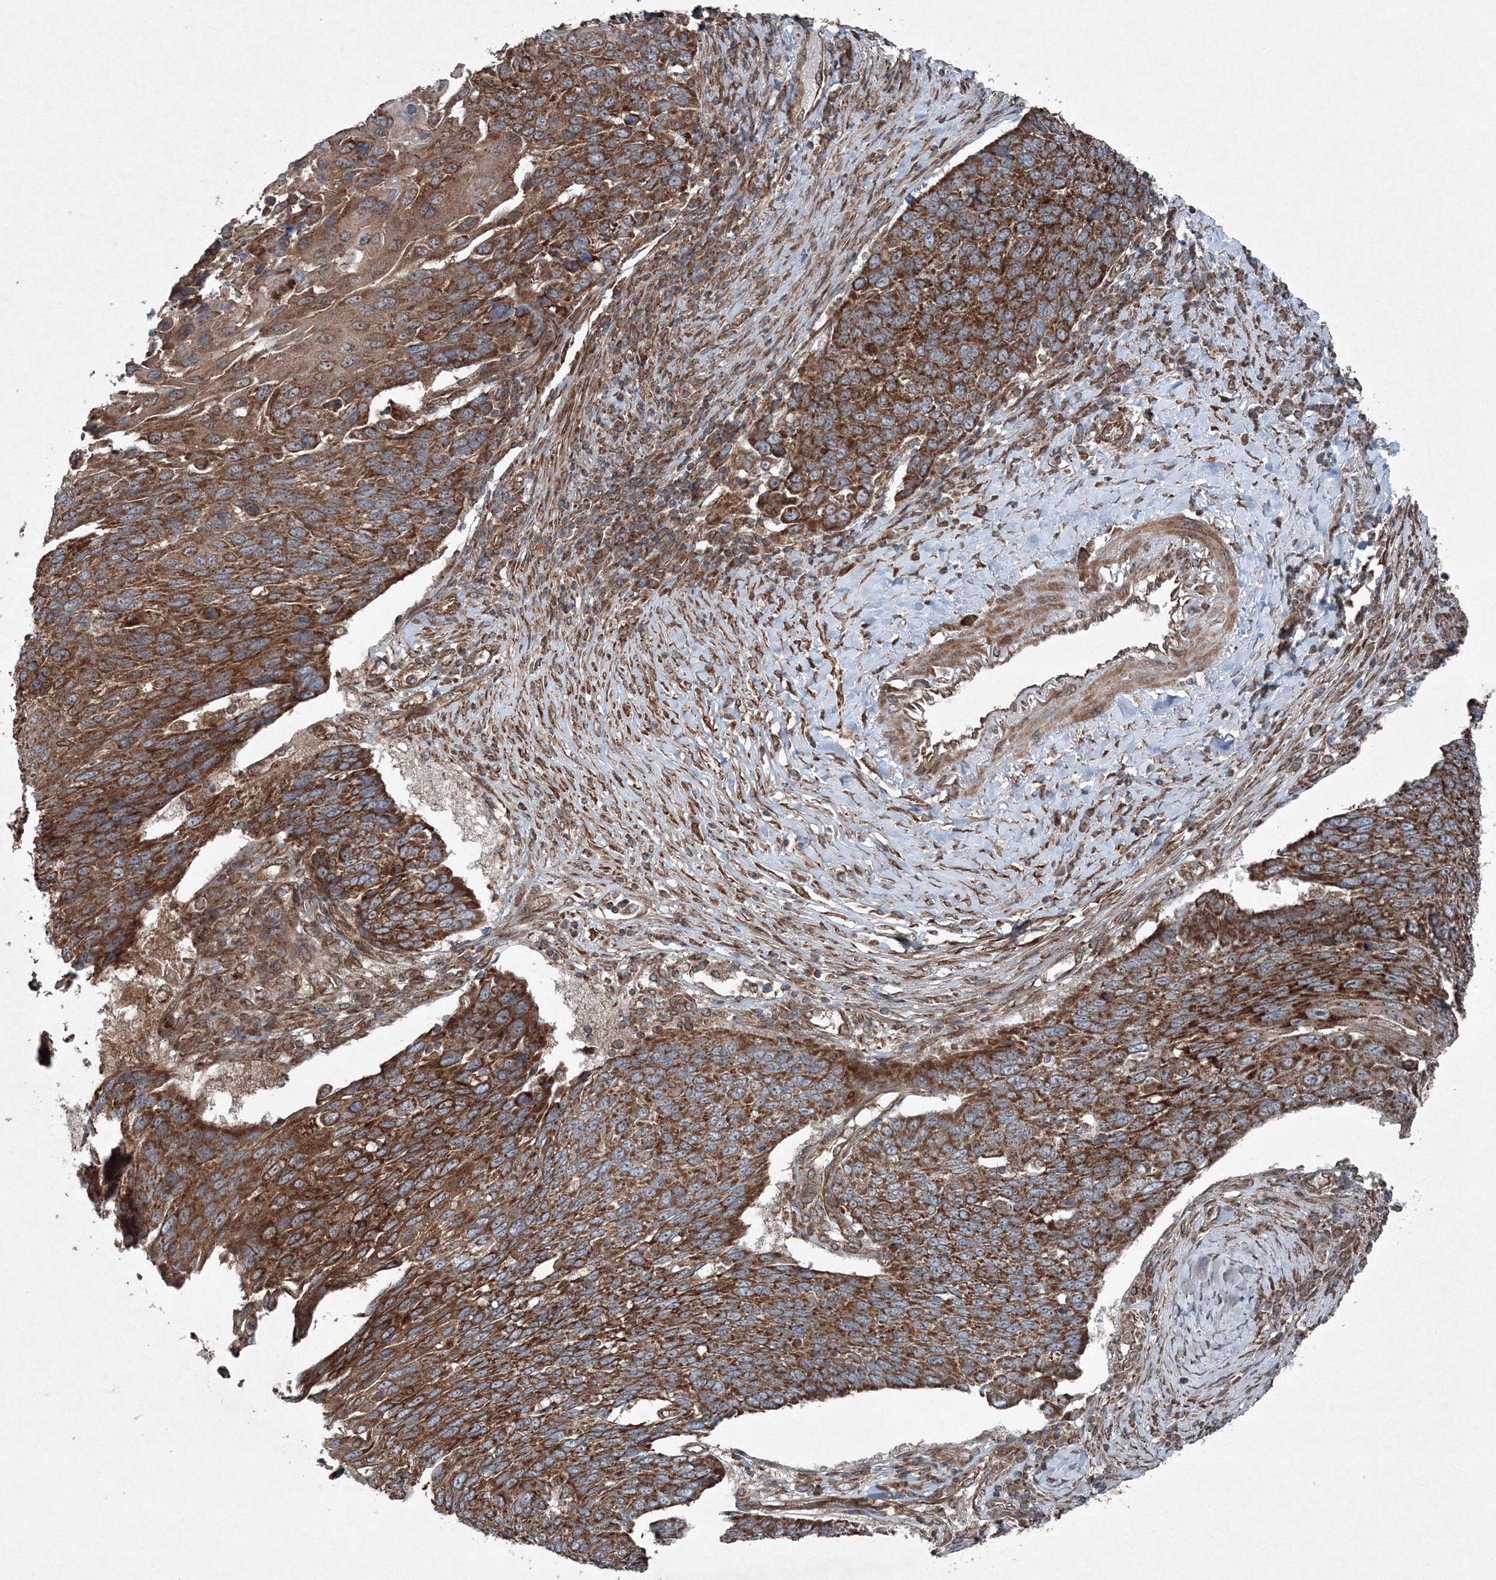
{"staining": {"intensity": "strong", "quantity": ">75%", "location": "cytoplasmic/membranous"}, "tissue": "lung cancer", "cell_type": "Tumor cells", "image_type": "cancer", "snomed": [{"axis": "morphology", "description": "Squamous cell carcinoma, NOS"}, {"axis": "topography", "description": "Lung"}], "caption": "Immunohistochemical staining of human lung cancer demonstrates strong cytoplasmic/membranous protein positivity in about >75% of tumor cells.", "gene": "COPS7B", "patient": {"sex": "male", "age": 66}}